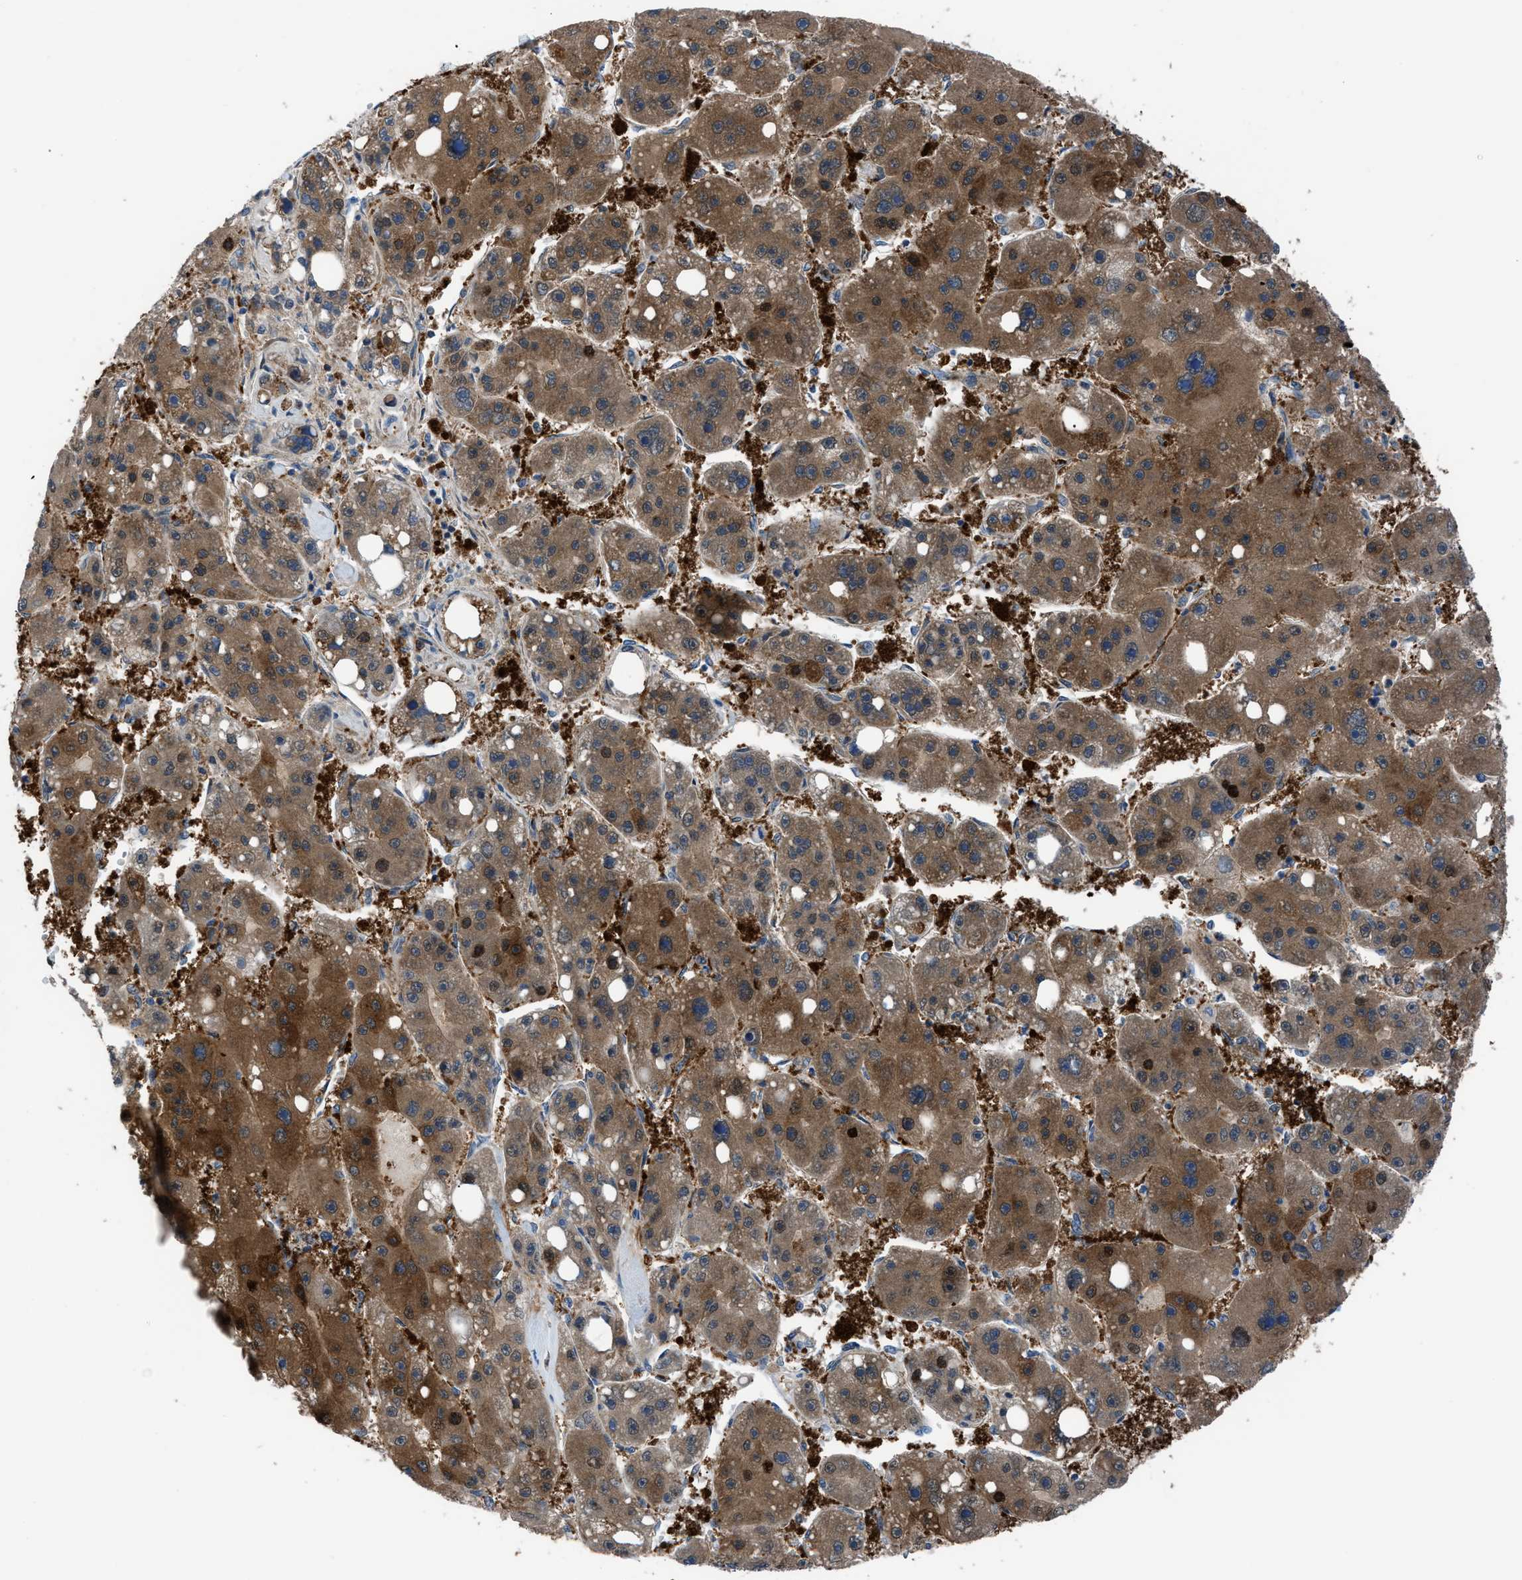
{"staining": {"intensity": "strong", "quantity": ">75%", "location": "cytoplasmic/membranous,nuclear"}, "tissue": "liver cancer", "cell_type": "Tumor cells", "image_type": "cancer", "snomed": [{"axis": "morphology", "description": "Carcinoma, Hepatocellular, NOS"}, {"axis": "topography", "description": "Liver"}], "caption": "Immunohistochemistry image of neoplastic tissue: human hepatocellular carcinoma (liver) stained using immunohistochemistry (IHC) shows high levels of strong protein expression localized specifically in the cytoplasmic/membranous and nuclear of tumor cells, appearing as a cytoplasmic/membranous and nuclear brown color.", "gene": "TMEM45B", "patient": {"sex": "female", "age": 61}}